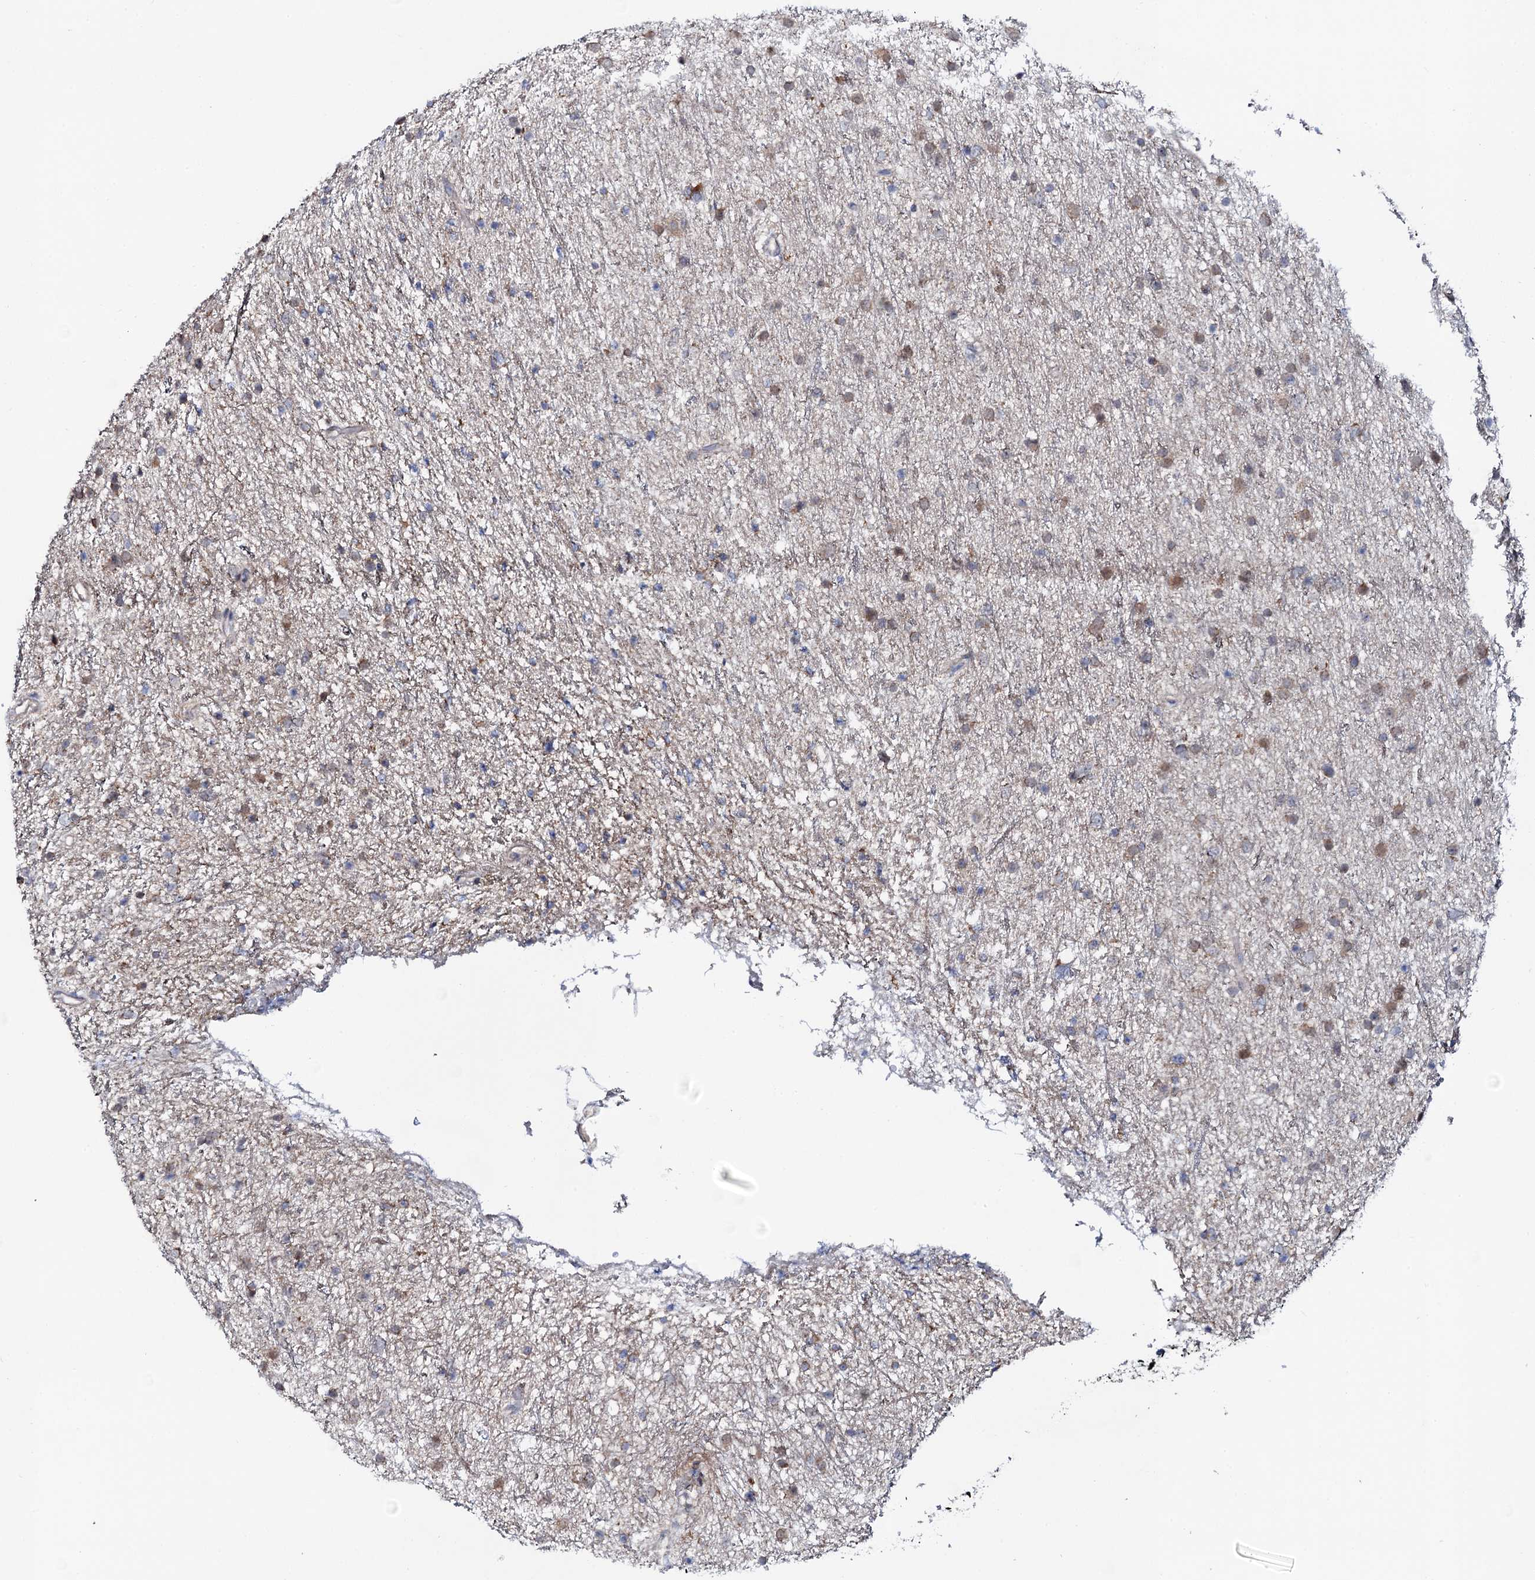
{"staining": {"intensity": "moderate", "quantity": "<25%", "location": "cytoplasmic/membranous"}, "tissue": "glioma", "cell_type": "Tumor cells", "image_type": "cancer", "snomed": [{"axis": "morphology", "description": "Glioma, malignant, Low grade"}, {"axis": "topography", "description": "Cerebral cortex"}], "caption": "High-power microscopy captured an immunohistochemistry (IHC) image of malignant glioma (low-grade), revealing moderate cytoplasmic/membranous expression in about <25% of tumor cells.", "gene": "PPP1R3D", "patient": {"sex": "female", "age": 39}}